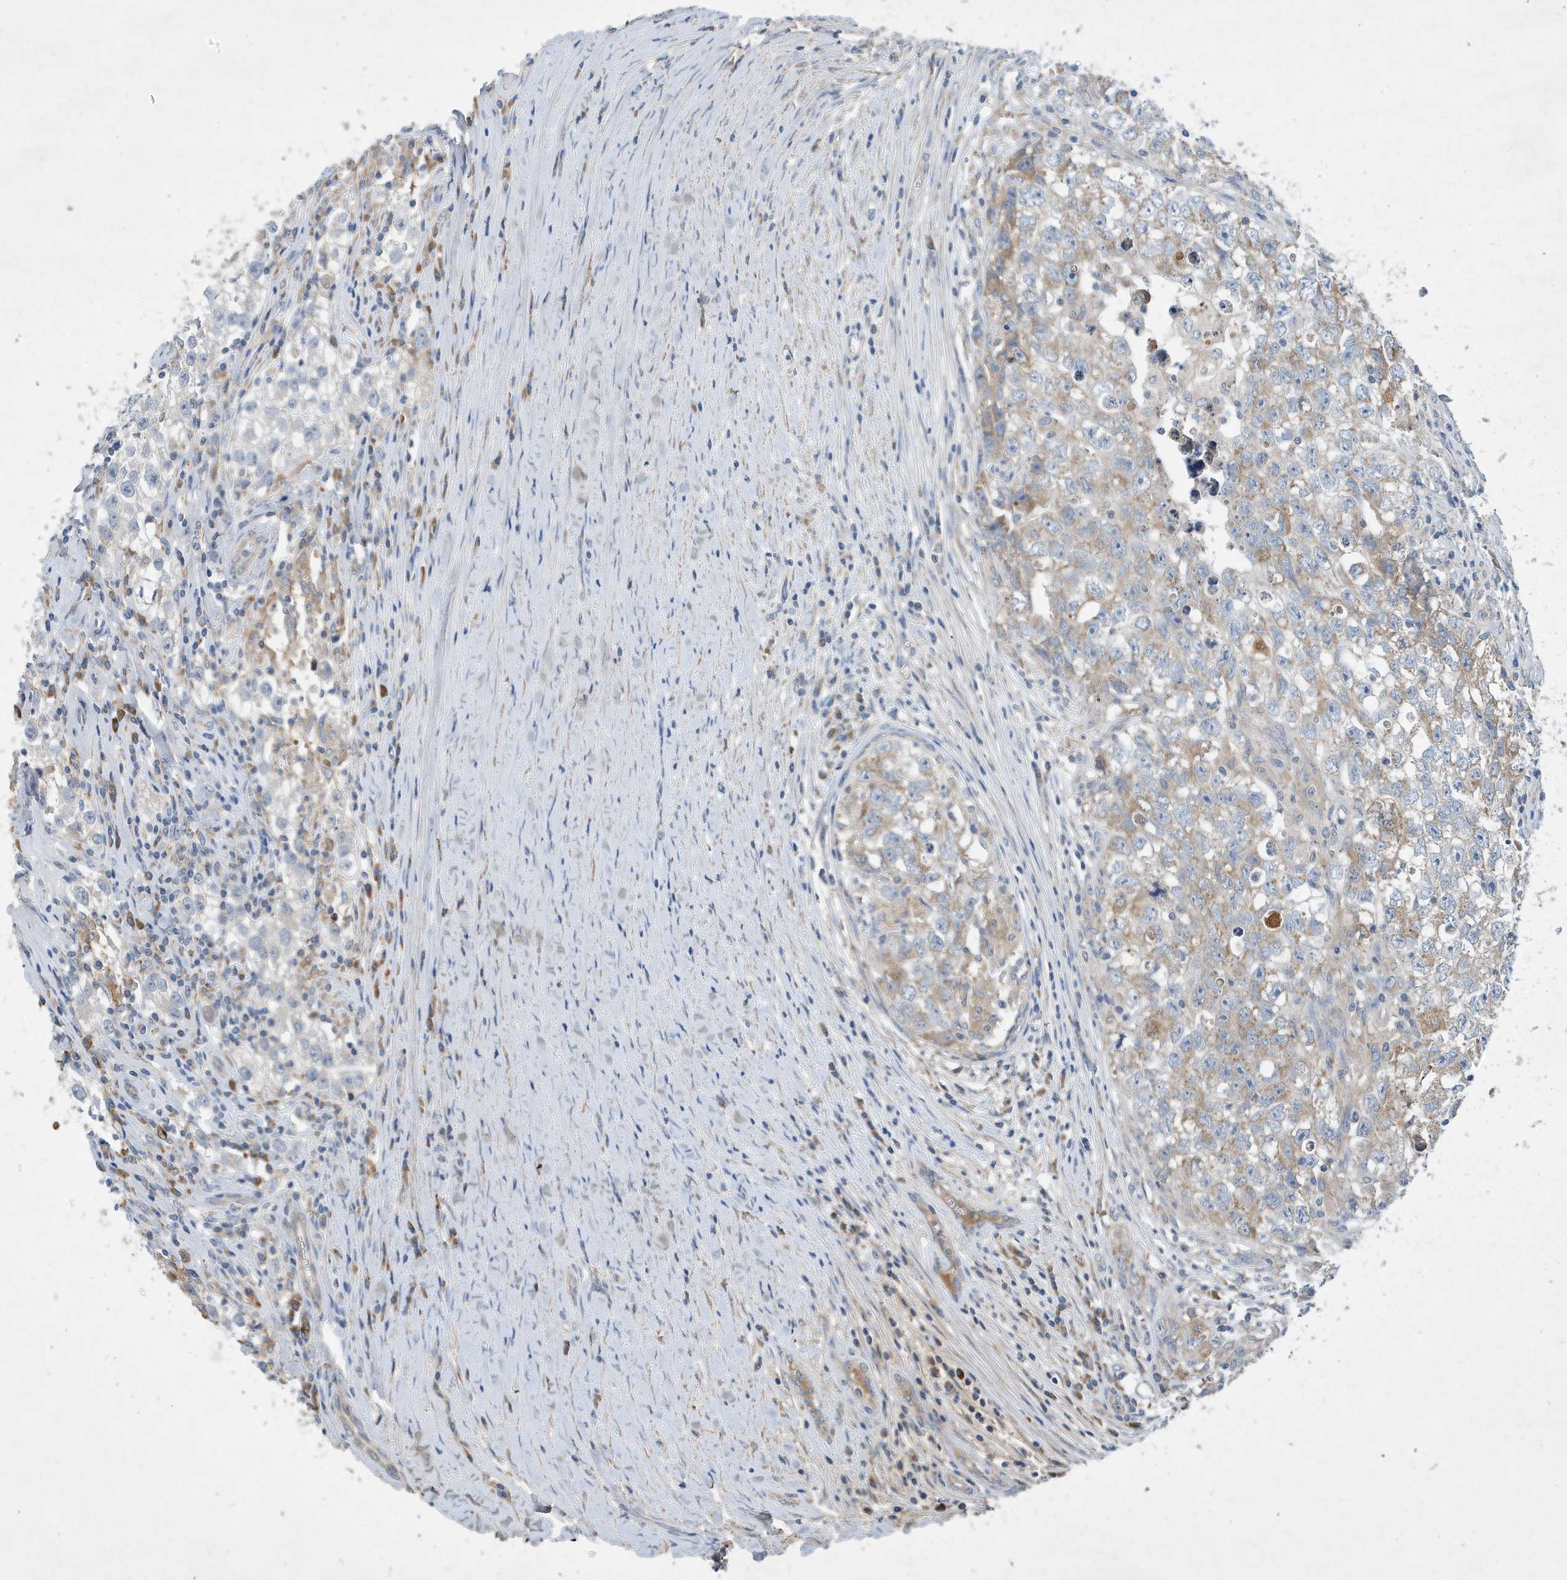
{"staining": {"intensity": "weak", "quantity": "<25%", "location": "cytoplasmic/membranous"}, "tissue": "testis cancer", "cell_type": "Tumor cells", "image_type": "cancer", "snomed": [{"axis": "morphology", "description": "Seminoma, NOS"}, {"axis": "morphology", "description": "Carcinoma, Embryonal, NOS"}, {"axis": "topography", "description": "Testis"}], "caption": "DAB immunohistochemical staining of human testis cancer (embryonal carcinoma) displays no significant staining in tumor cells.", "gene": "STK19", "patient": {"sex": "male", "age": 43}}